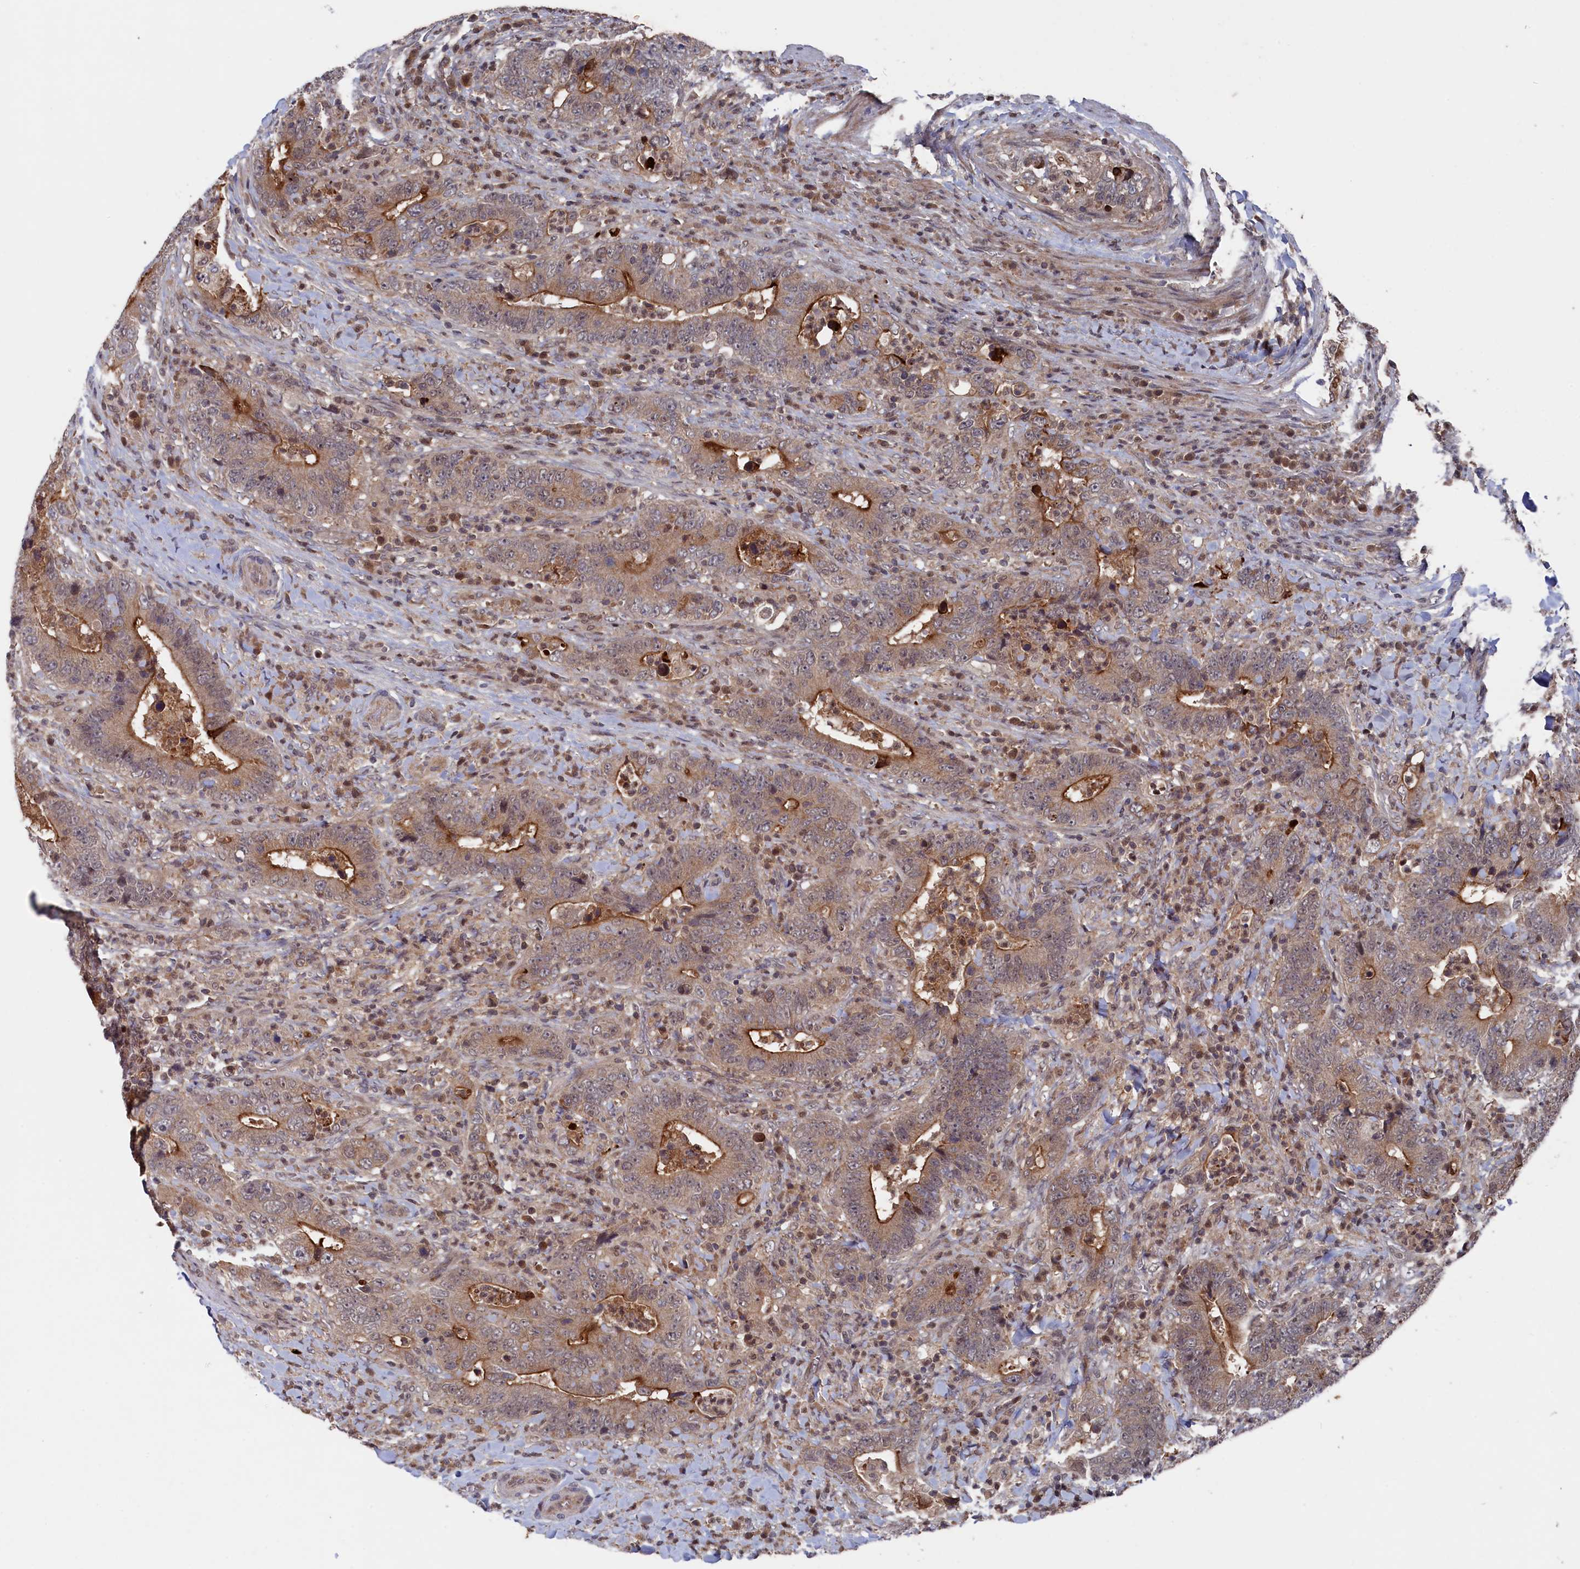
{"staining": {"intensity": "moderate", "quantity": "25%-75%", "location": "cytoplasmic/membranous"}, "tissue": "colorectal cancer", "cell_type": "Tumor cells", "image_type": "cancer", "snomed": [{"axis": "morphology", "description": "Adenocarcinoma, NOS"}, {"axis": "topography", "description": "Colon"}], "caption": "Immunohistochemistry (IHC) (DAB) staining of human colorectal cancer displays moderate cytoplasmic/membranous protein staining in approximately 25%-75% of tumor cells.", "gene": "TMC5", "patient": {"sex": "female", "age": 75}}